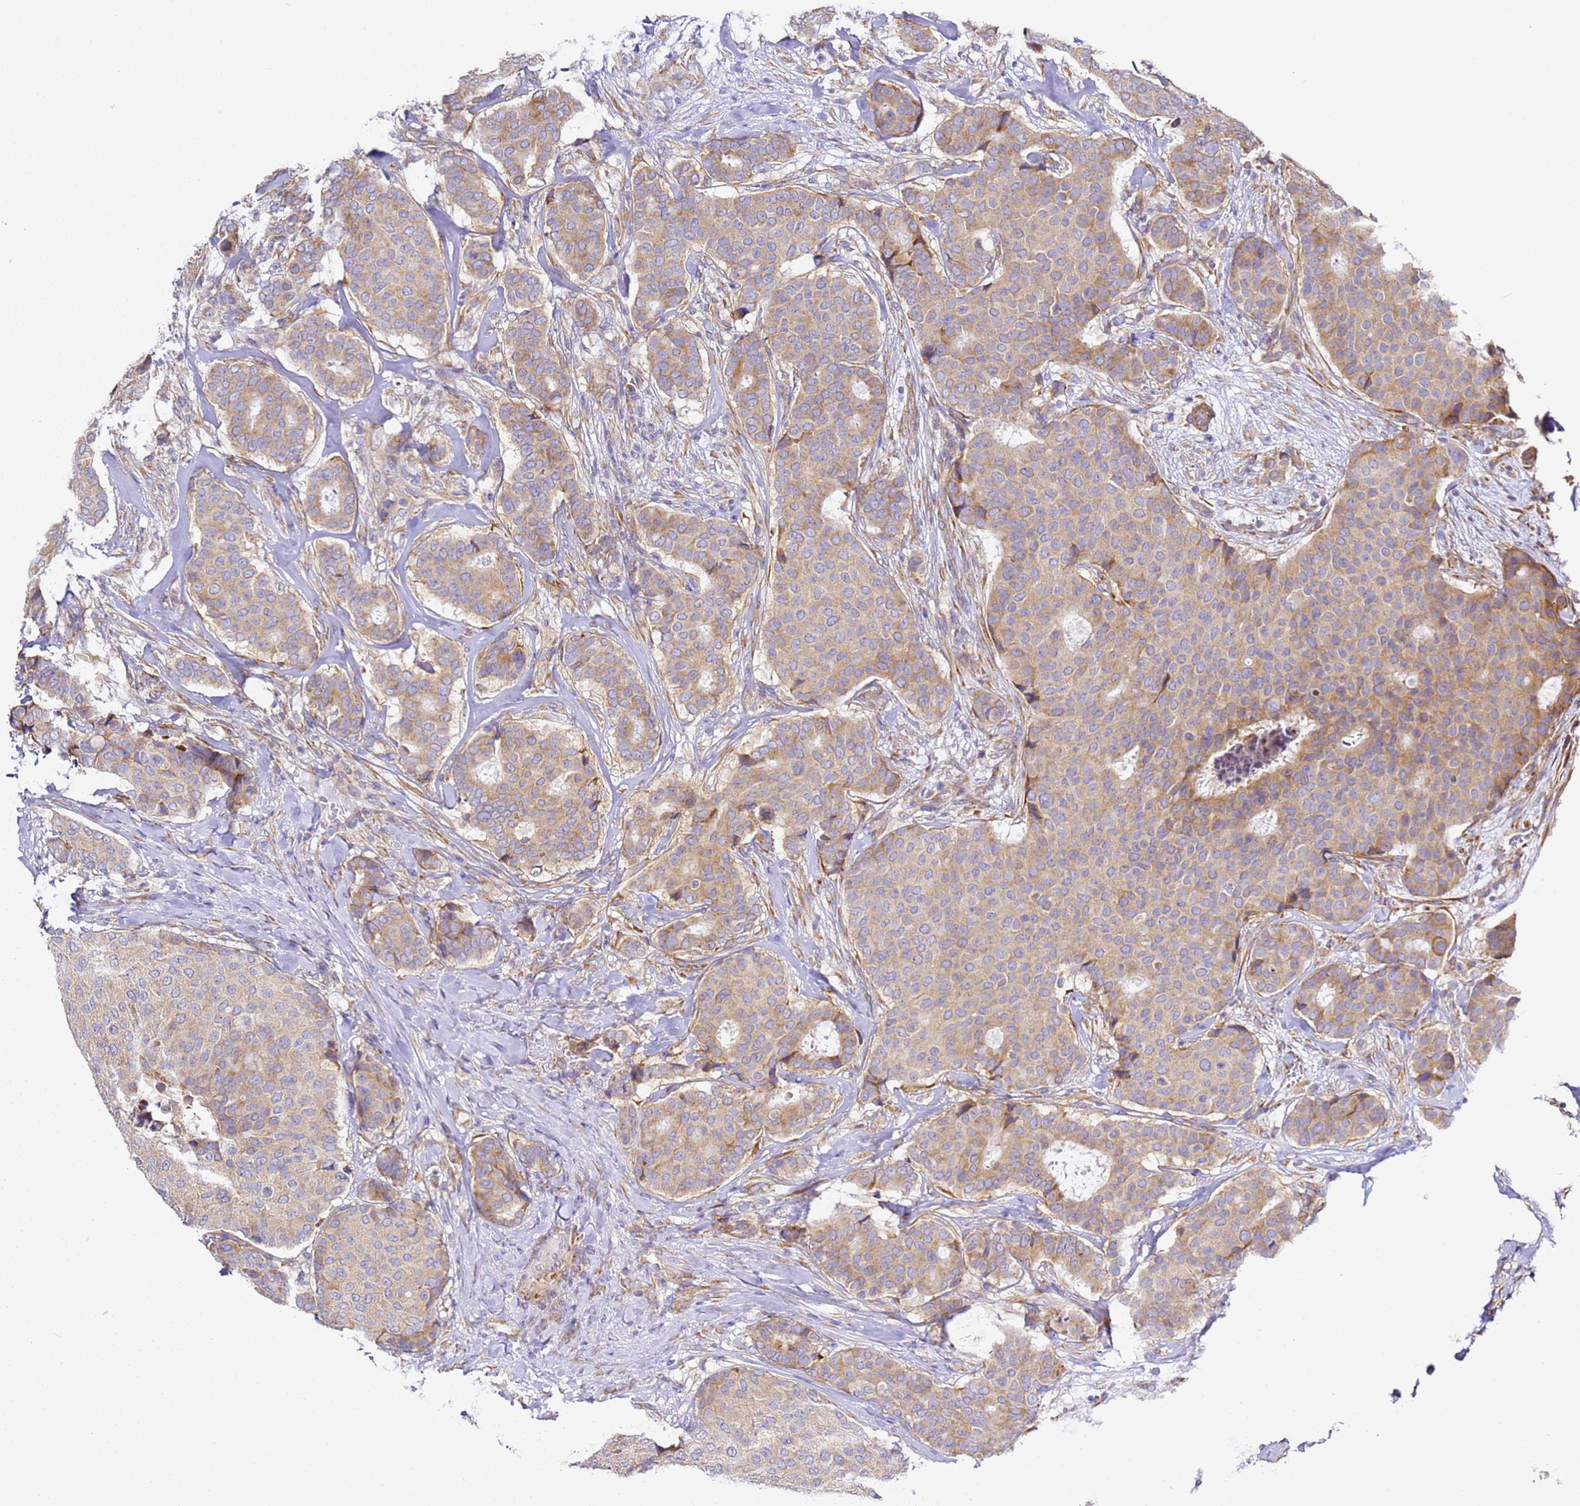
{"staining": {"intensity": "moderate", "quantity": ">75%", "location": "cytoplasmic/membranous"}, "tissue": "breast cancer", "cell_type": "Tumor cells", "image_type": "cancer", "snomed": [{"axis": "morphology", "description": "Duct carcinoma"}, {"axis": "topography", "description": "Breast"}], "caption": "A micrograph showing moderate cytoplasmic/membranous positivity in approximately >75% of tumor cells in infiltrating ductal carcinoma (breast), as visualized by brown immunohistochemical staining.", "gene": "RPL13A", "patient": {"sex": "female", "age": 75}}